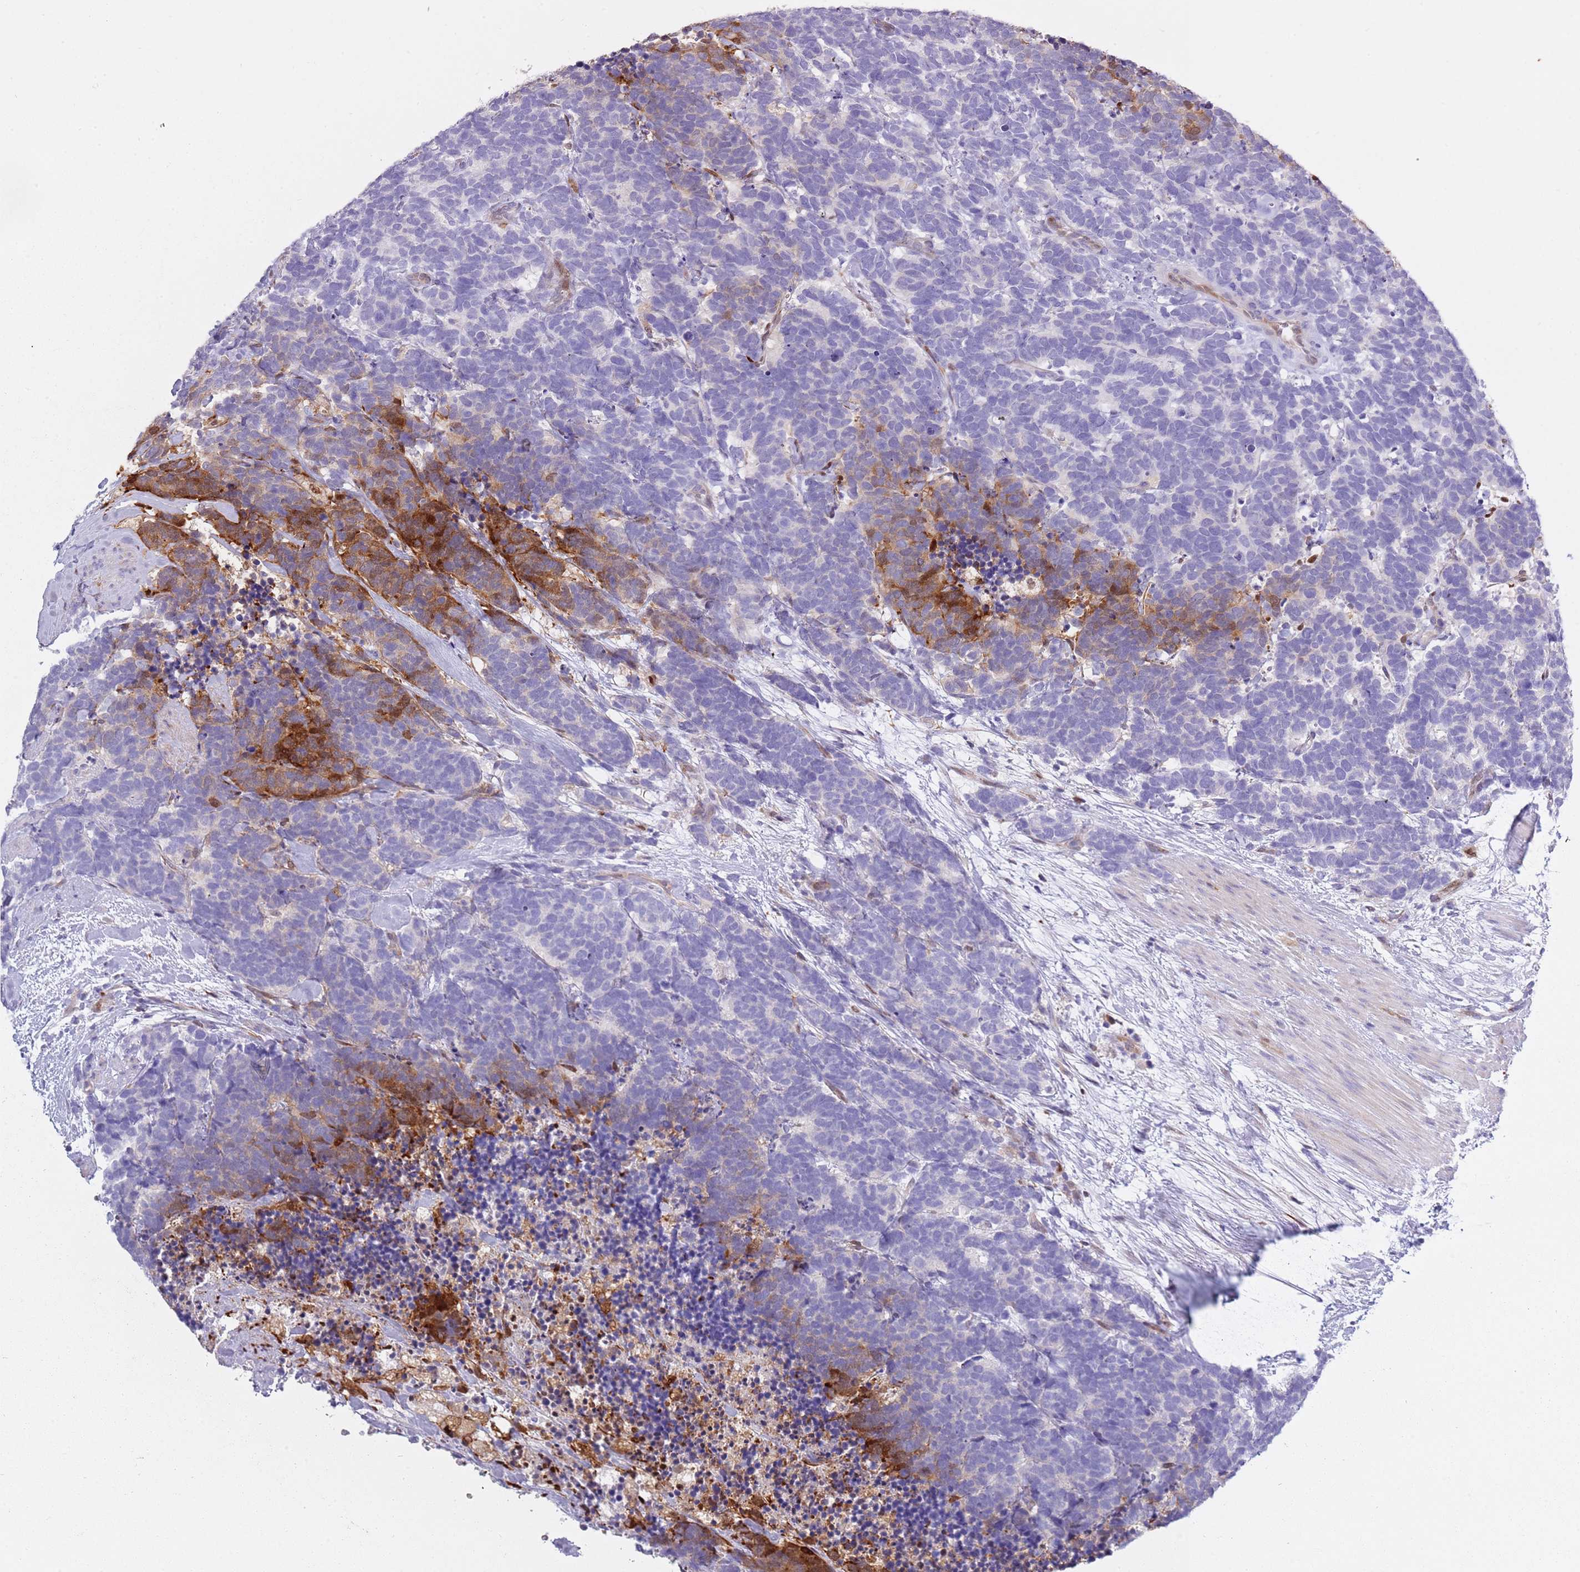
{"staining": {"intensity": "moderate", "quantity": "<25%", "location": "cytoplasmic/membranous"}, "tissue": "carcinoid", "cell_type": "Tumor cells", "image_type": "cancer", "snomed": [{"axis": "morphology", "description": "Carcinoma, NOS"}, {"axis": "morphology", "description": "Carcinoid, malignant, NOS"}, {"axis": "topography", "description": "Prostate"}], "caption": "Carcinoid stained with a brown dye exhibits moderate cytoplasmic/membranous positive expression in about <25% of tumor cells.", "gene": "NBPF6", "patient": {"sex": "male", "age": 57}}